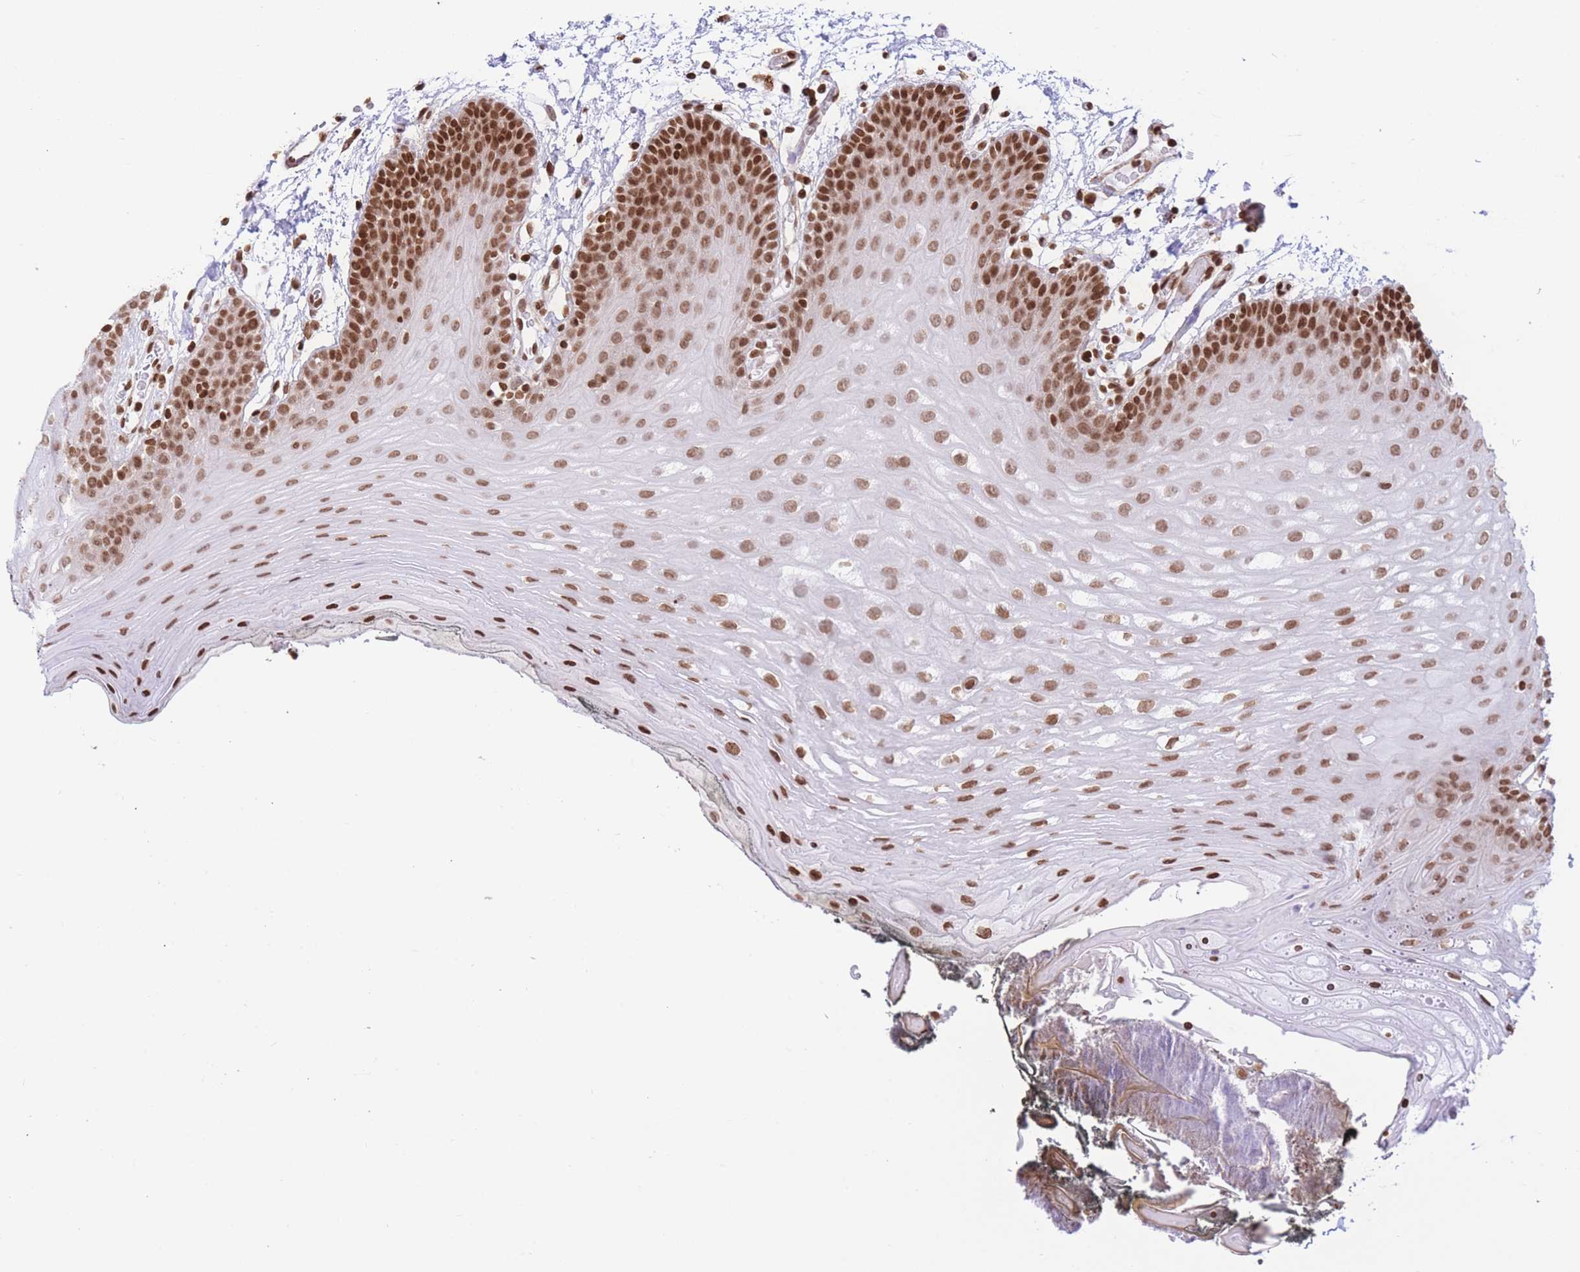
{"staining": {"intensity": "strong", "quantity": ">75%", "location": "nuclear"}, "tissue": "oral mucosa", "cell_type": "Squamous epithelial cells", "image_type": "normal", "snomed": [{"axis": "morphology", "description": "Normal tissue, NOS"}, {"axis": "morphology", "description": "Squamous cell carcinoma, NOS"}, {"axis": "topography", "description": "Oral tissue"}, {"axis": "topography", "description": "Head-Neck"}], "caption": "A high-resolution photomicrograph shows immunohistochemistry staining of unremarkable oral mucosa, which exhibits strong nuclear expression in approximately >75% of squamous epithelial cells.", "gene": "H2BC10", "patient": {"sex": "female", "age": 81}}